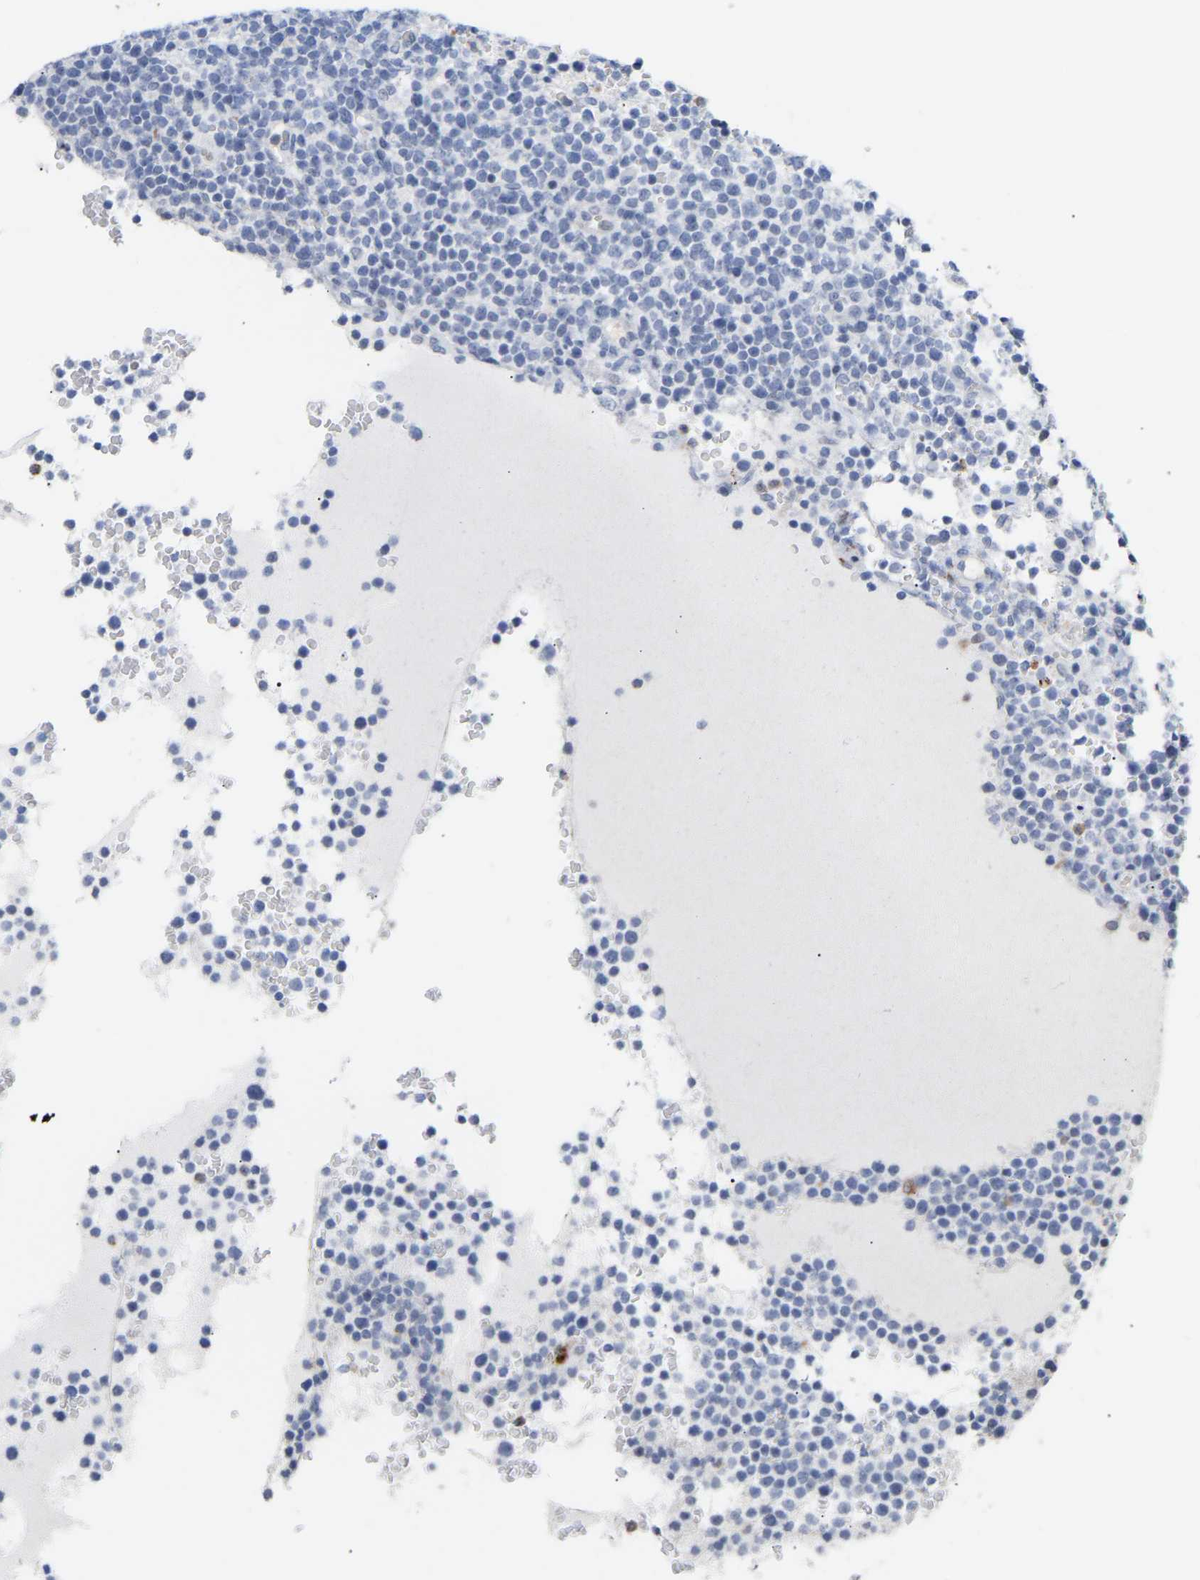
{"staining": {"intensity": "negative", "quantity": "none", "location": "none"}, "tissue": "lymphoma", "cell_type": "Tumor cells", "image_type": "cancer", "snomed": [{"axis": "morphology", "description": "Malignant lymphoma, non-Hodgkin's type, High grade"}, {"axis": "topography", "description": "Lymph node"}], "caption": "This is an immunohistochemistry (IHC) histopathology image of human malignant lymphoma, non-Hodgkin's type (high-grade). There is no positivity in tumor cells.", "gene": "AMPH", "patient": {"sex": "male", "age": 61}}